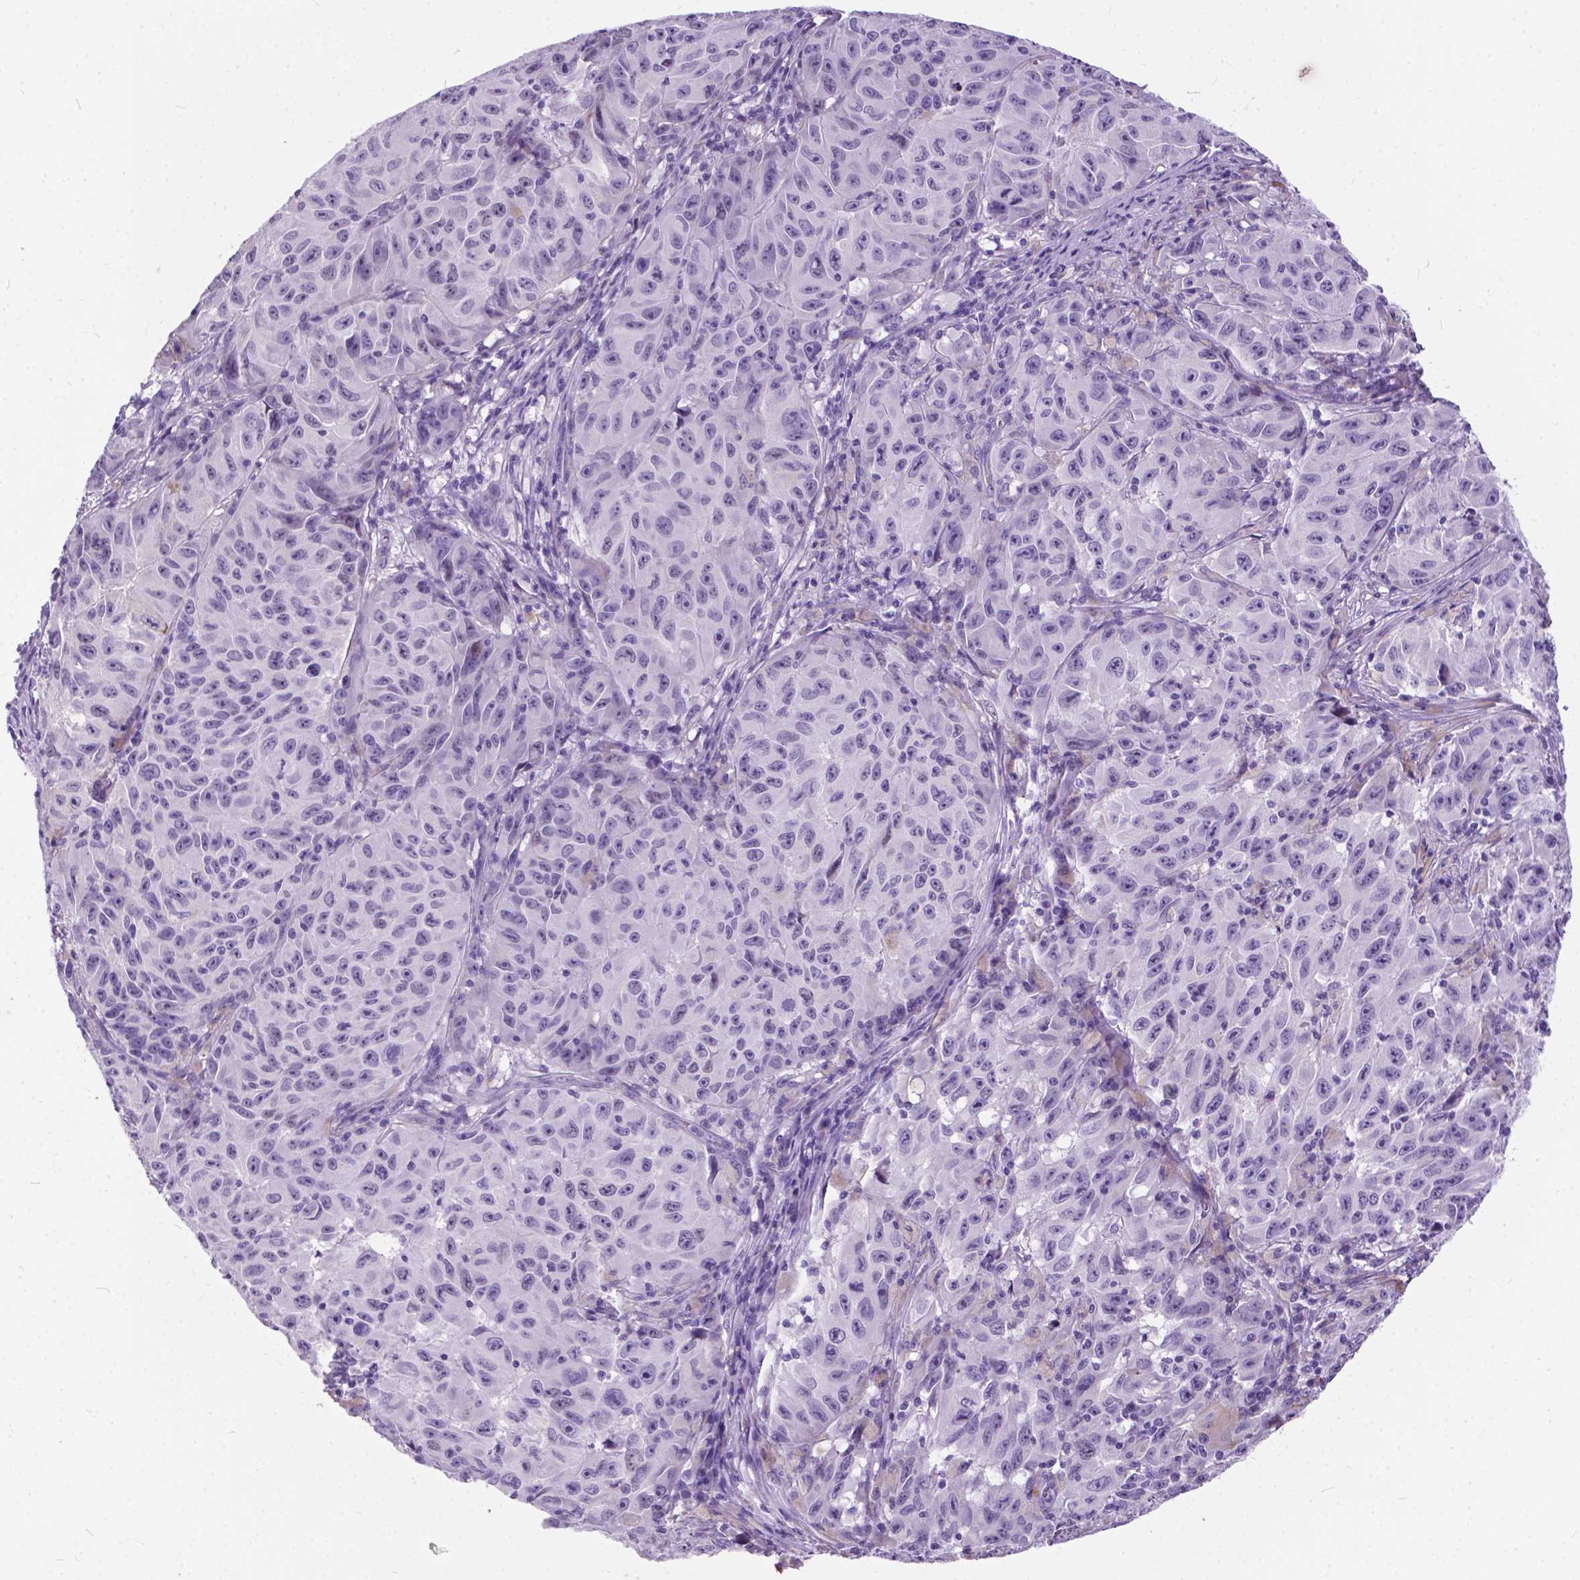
{"staining": {"intensity": "negative", "quantity": "none", "location": "none"}, "tissue": "melanoma", "cell_type": "Tumor cells", "image_type": "cancer", "snomed": [{"axis": "morphology", "description": "Malignant melanoma, NOS"}, {"axis": "topography", "description": "Vulva, labia, clitoris and Bartholin´s gland, NO"}], "caption": "There is no significant staining in tumor cells of melanoma.", "gene": "BSND", "patient": {"sex": "female", "age": 75}}